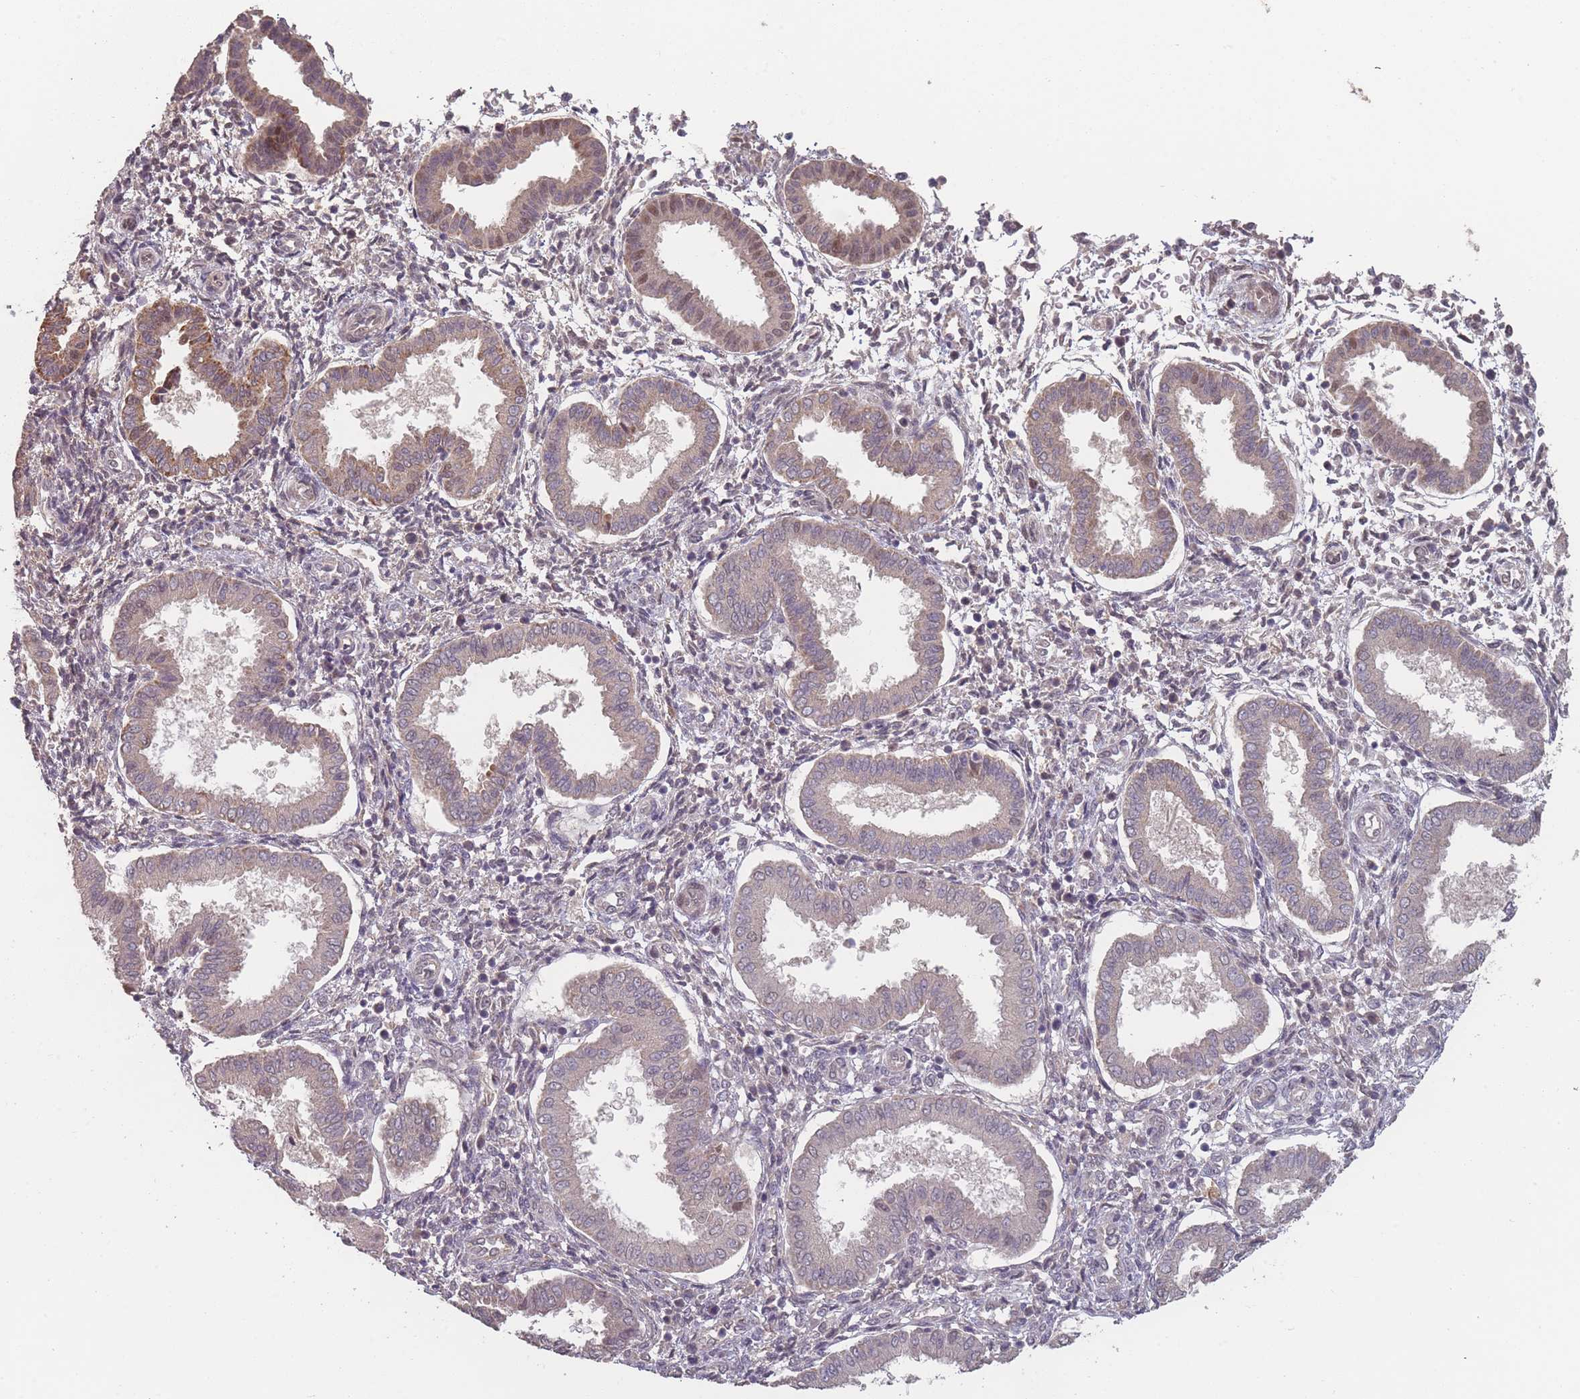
{"staining": {"intensity": "weak", "quantity": "<25%", "location": "nuclear"}, "tissue": "endometrium", "cell_type": "Cells in endometrial stroma", "image_type": "normal", "snomed": [{"axis": "morphology", "description": "Normal tissue, NOS"}, {"axis": "topography", "description": "Endometrium"}], "caption": "IHC micrograph of benign endometrium stained for a protein (brown), which reveals no positivity in cells in endometrial stroma.", "gene": "ERCC6L", "patient": {"sex": "female", "age": 24}}